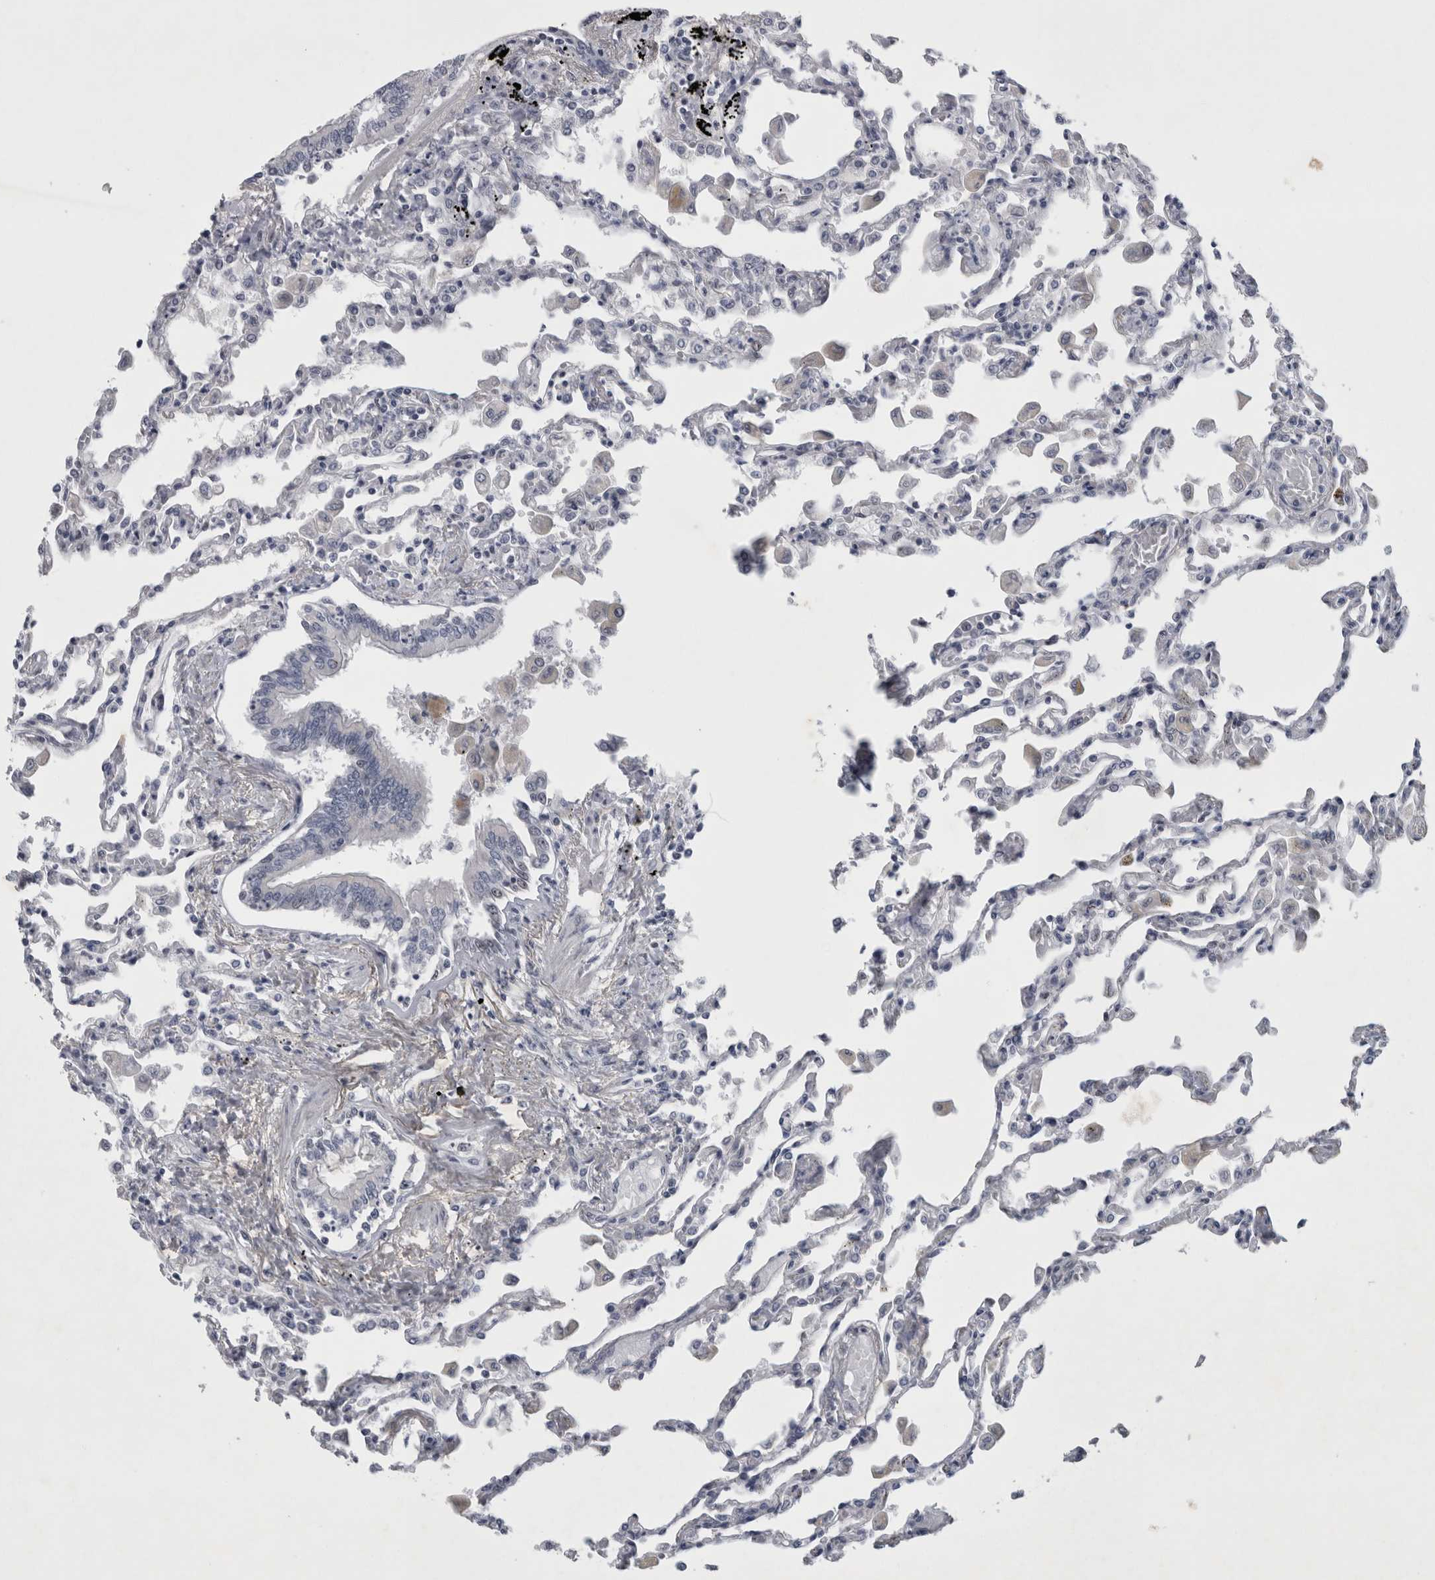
{"staining": {"intensity": "negative", "quantity": "none", "location": "none"}, "tissue": "lung", "cell_type": "Alveolar cells", "image_type": "normal", "snomed": [{"axis": "morphology", "description": "Normal tissue, NOS"}, {"axis": "topography", "description": "Bronchus"}, {"axis": "topography", "description": "Lung"}], "caption": "This is a image of immunohistochemistry (IHC) staining of unremarkable lung, which shows no positivity in alveolar cells. (Stains: DAB immunohistochemistry with hematoxylin counter stain, Microscopy: brightfield microscopy at high magnification).", "gene": "FXYD7", "patient": {"sex": "female", "age": 49}}